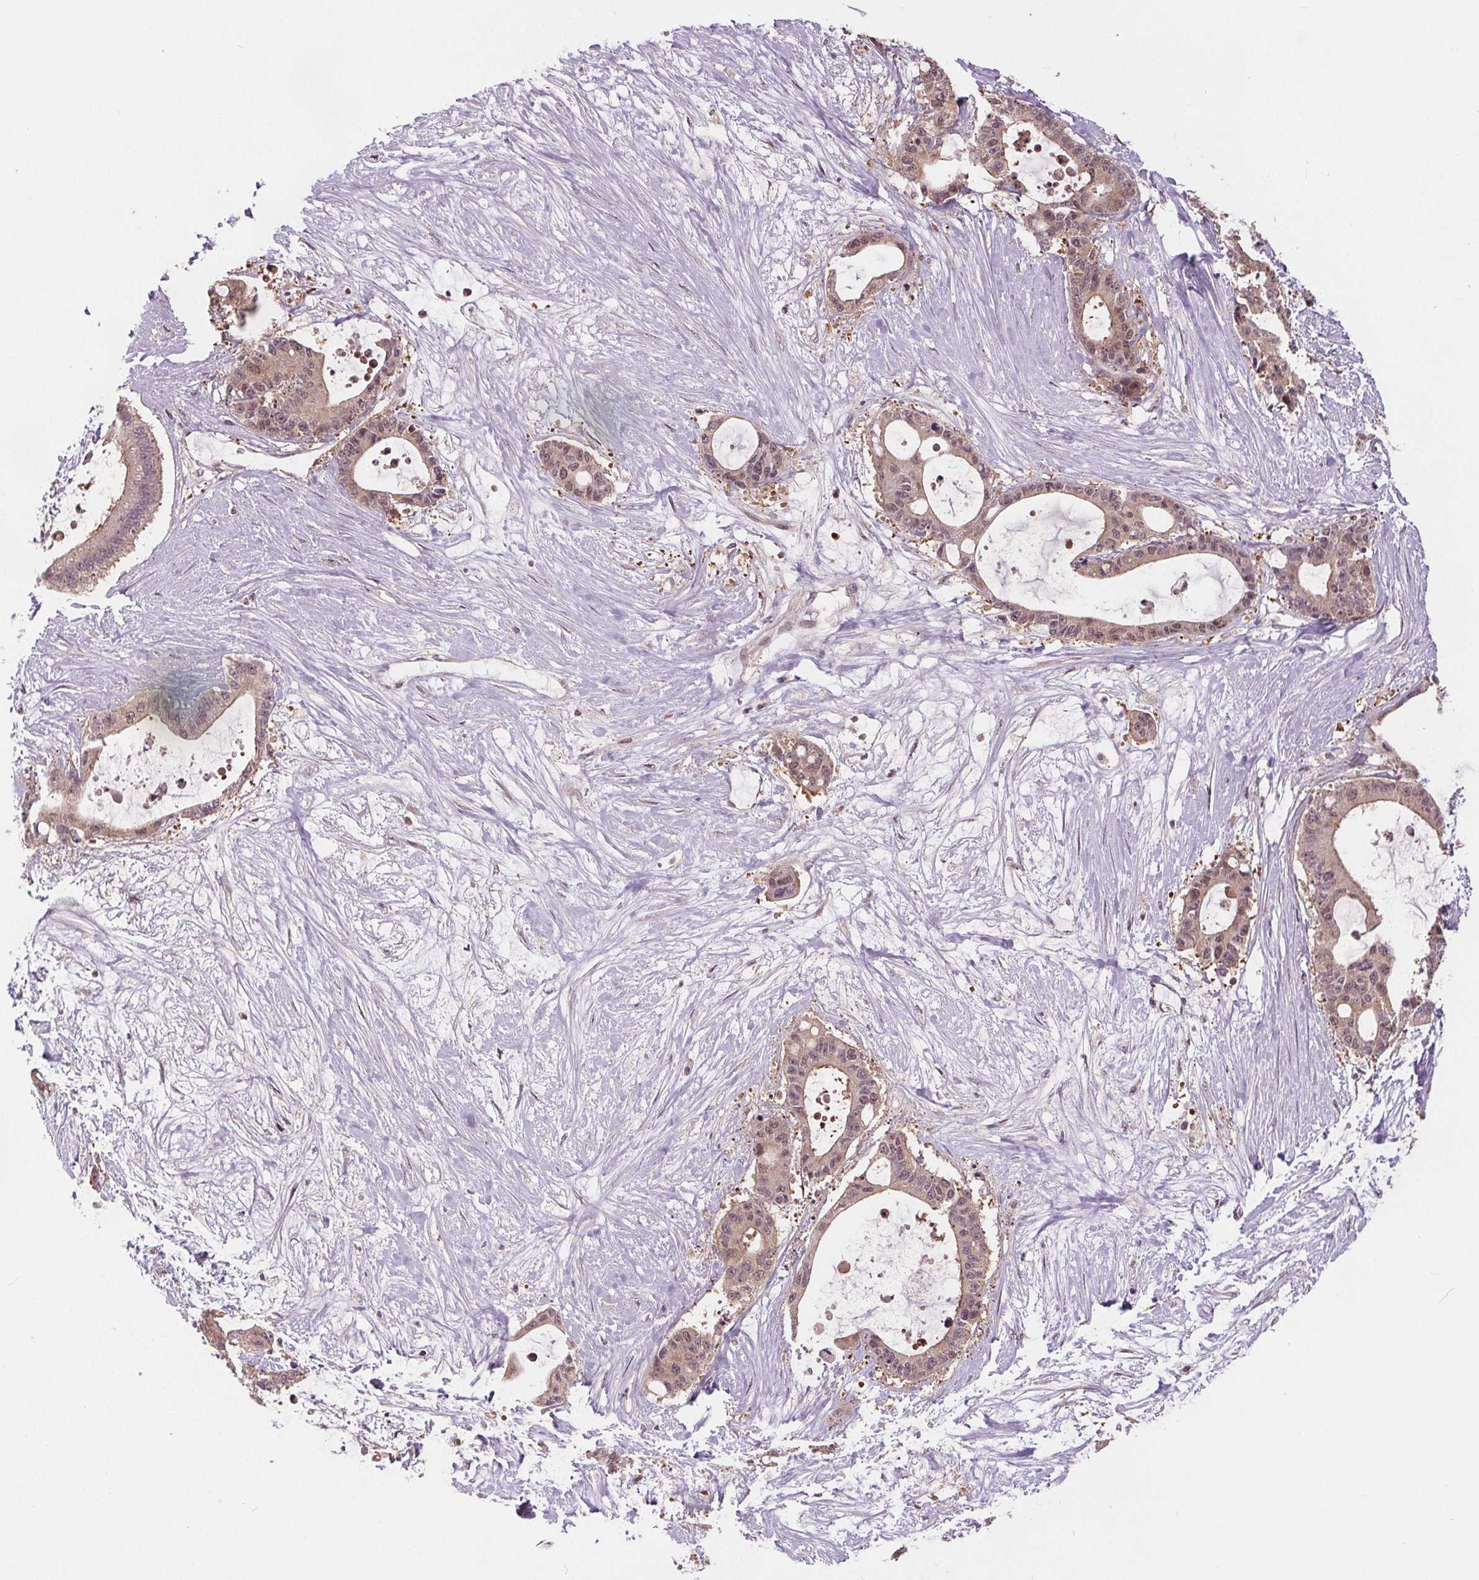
{"staining": {"intensity": "weak", "quantity": "25%-75%", "location": "cytoplasmic/membranous,nuclear"}, "tissue": "liver cancer", "cell_type": "Tumor cells", "image_type": "cancer", "snomed": [{"axis": "morphology", "description": "Normal tissue, NOS"}, {"axis": "morphology", "description": "Cholangiocarcinoma"}, {"axis": "topography", "description": "Liver"}, {"axis": "topography", "description": "Peripheral nerve tissue"}], "caption": "Immunohistochemistry image of liver cholangiocarcinoma stained for a protein (brown), which reveals low levels of weak cytoplasmic/membranous and nuclear positivity in about 25%-75% of tumor cells.", "gene": "HIF1AN", "patient": {"sex": "female", "age": 73}}